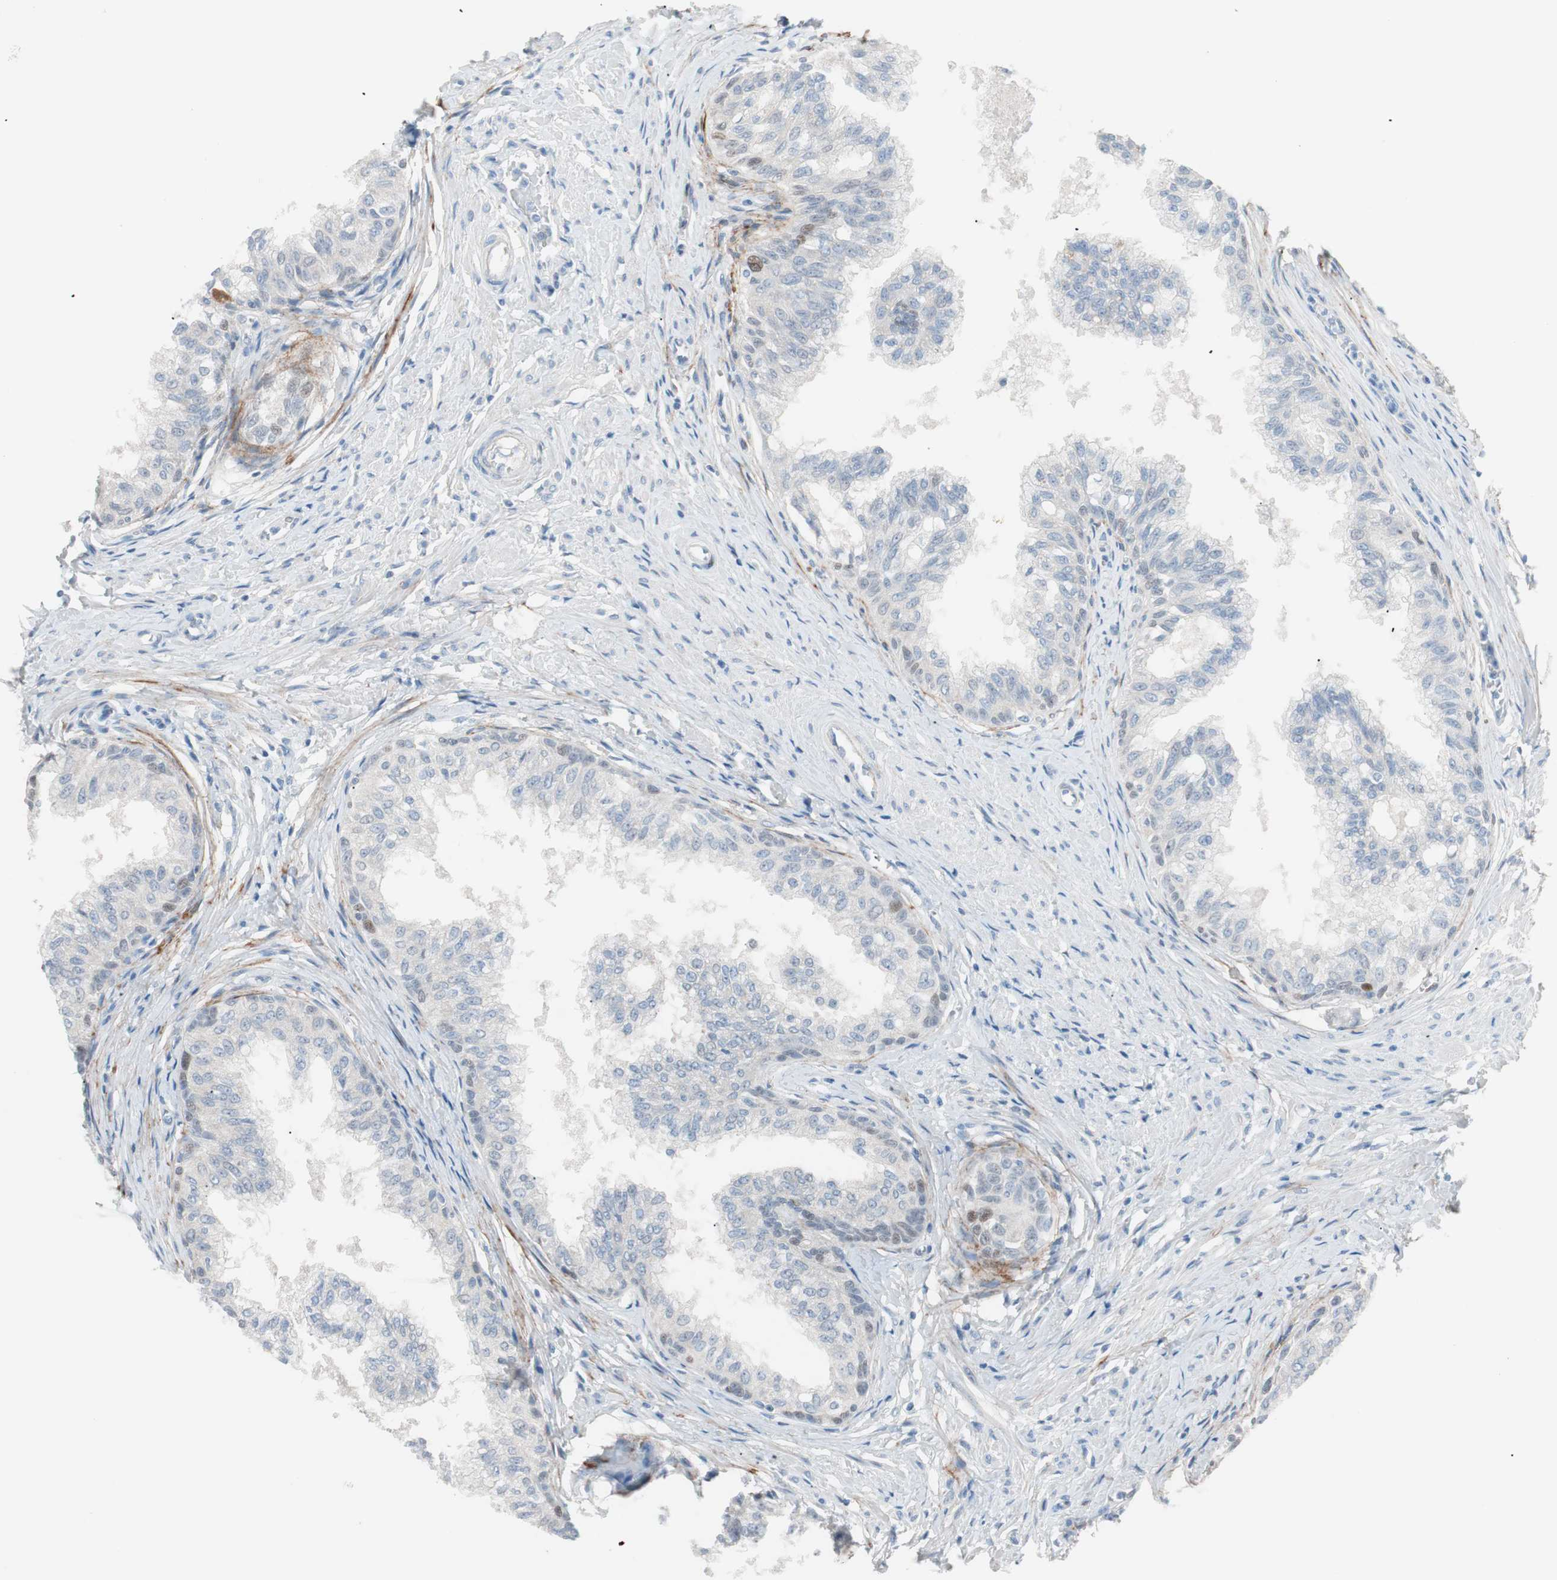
{"staining": {"intensity": "negative", "quantity": "none", "location": "none"}, "tissue": "prostate", "cell_type": "Glandular cells", "image_type": "normal", "snomed": [{"axis": "morphology", "description": "Normal tissue, NOS"}, {"axis": "topography", "description": "Prostate"}, {"axis": "topography", "description": "Seminal veicle"}], "caption": "This is a photomicrograph of IHC staining of normal prostate, which shows no expression in glandular cells.", "gene": "FOSL1", "patient": {"sex": "male", "age": 60}}